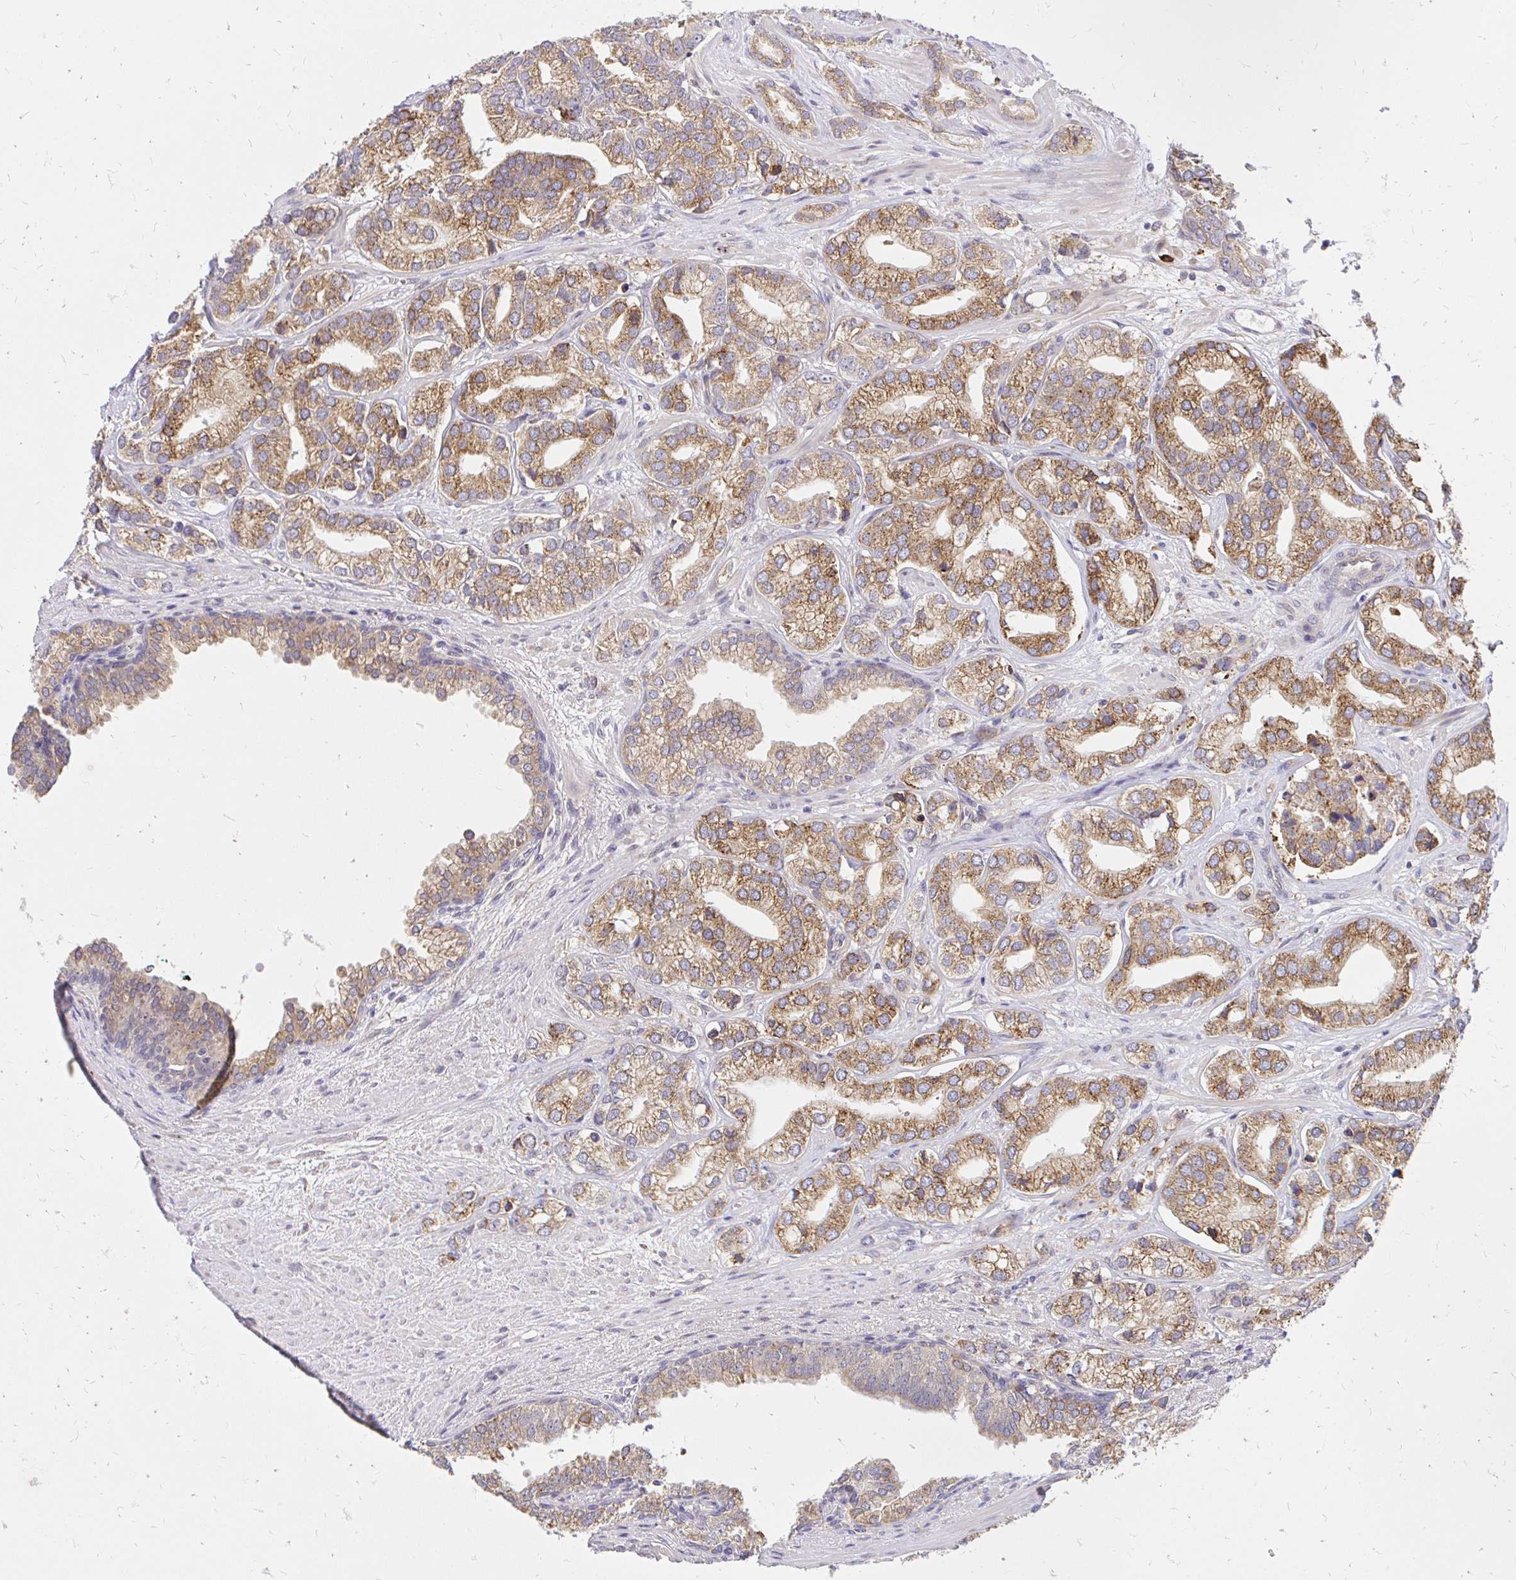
{"staining": {"intensity": "moderate", "quantity": ">75%", "location": "cytoplasmic/membranous"}, "tissue": "prostate cancer", "cell_type": "Tumor cells", "image_type": "cancer", "snomed": [{"axis": "morphology", "description": "Adenocarcinoma, High grade"}, {"axis": "topography", "description": "Prostate"}], "caption": "Prostate cancer (high-grade adenocarcinoma) tissue reveals moderate cytoplasmic/membranous staining in about >75% of tumor cells", "gene": "NAALAD2", "patient": {"sex": "male", "age": 58}}